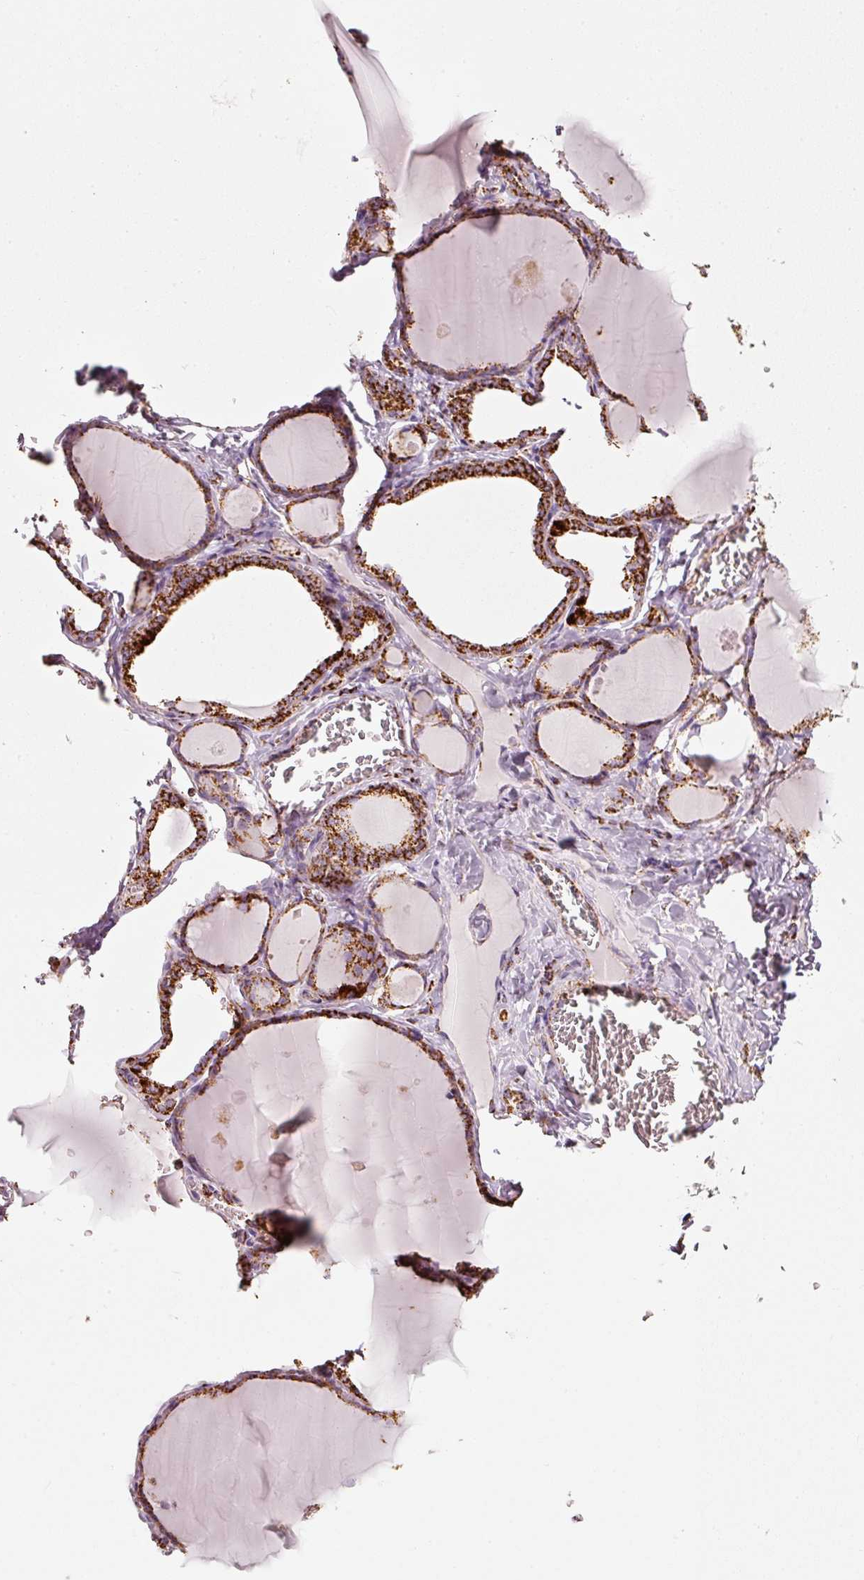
{"staining": {"intensity": "strong", "quantity": ">75%", "location": "cytoplasmic/membranous"}, "tissue": "thyroid gland", "cell_type": "Glandular cells", "image_type": "normal", "snomed": [{"axis": "morphology", "description": "Normal tissue, NOS"}, {"axis": "topography", "description": "Thyroid gland"}], "caption": "This micrograph shows unremarkable thyroid gland stained with immunohistochemistry to label a protein in brown. The cytoplasmic/membranous of glandular cells show strong positivity for the protein. Nuclei are counter-stained blue.", "gene": "MT", "patient": {"sex": "female", "age": 42}}